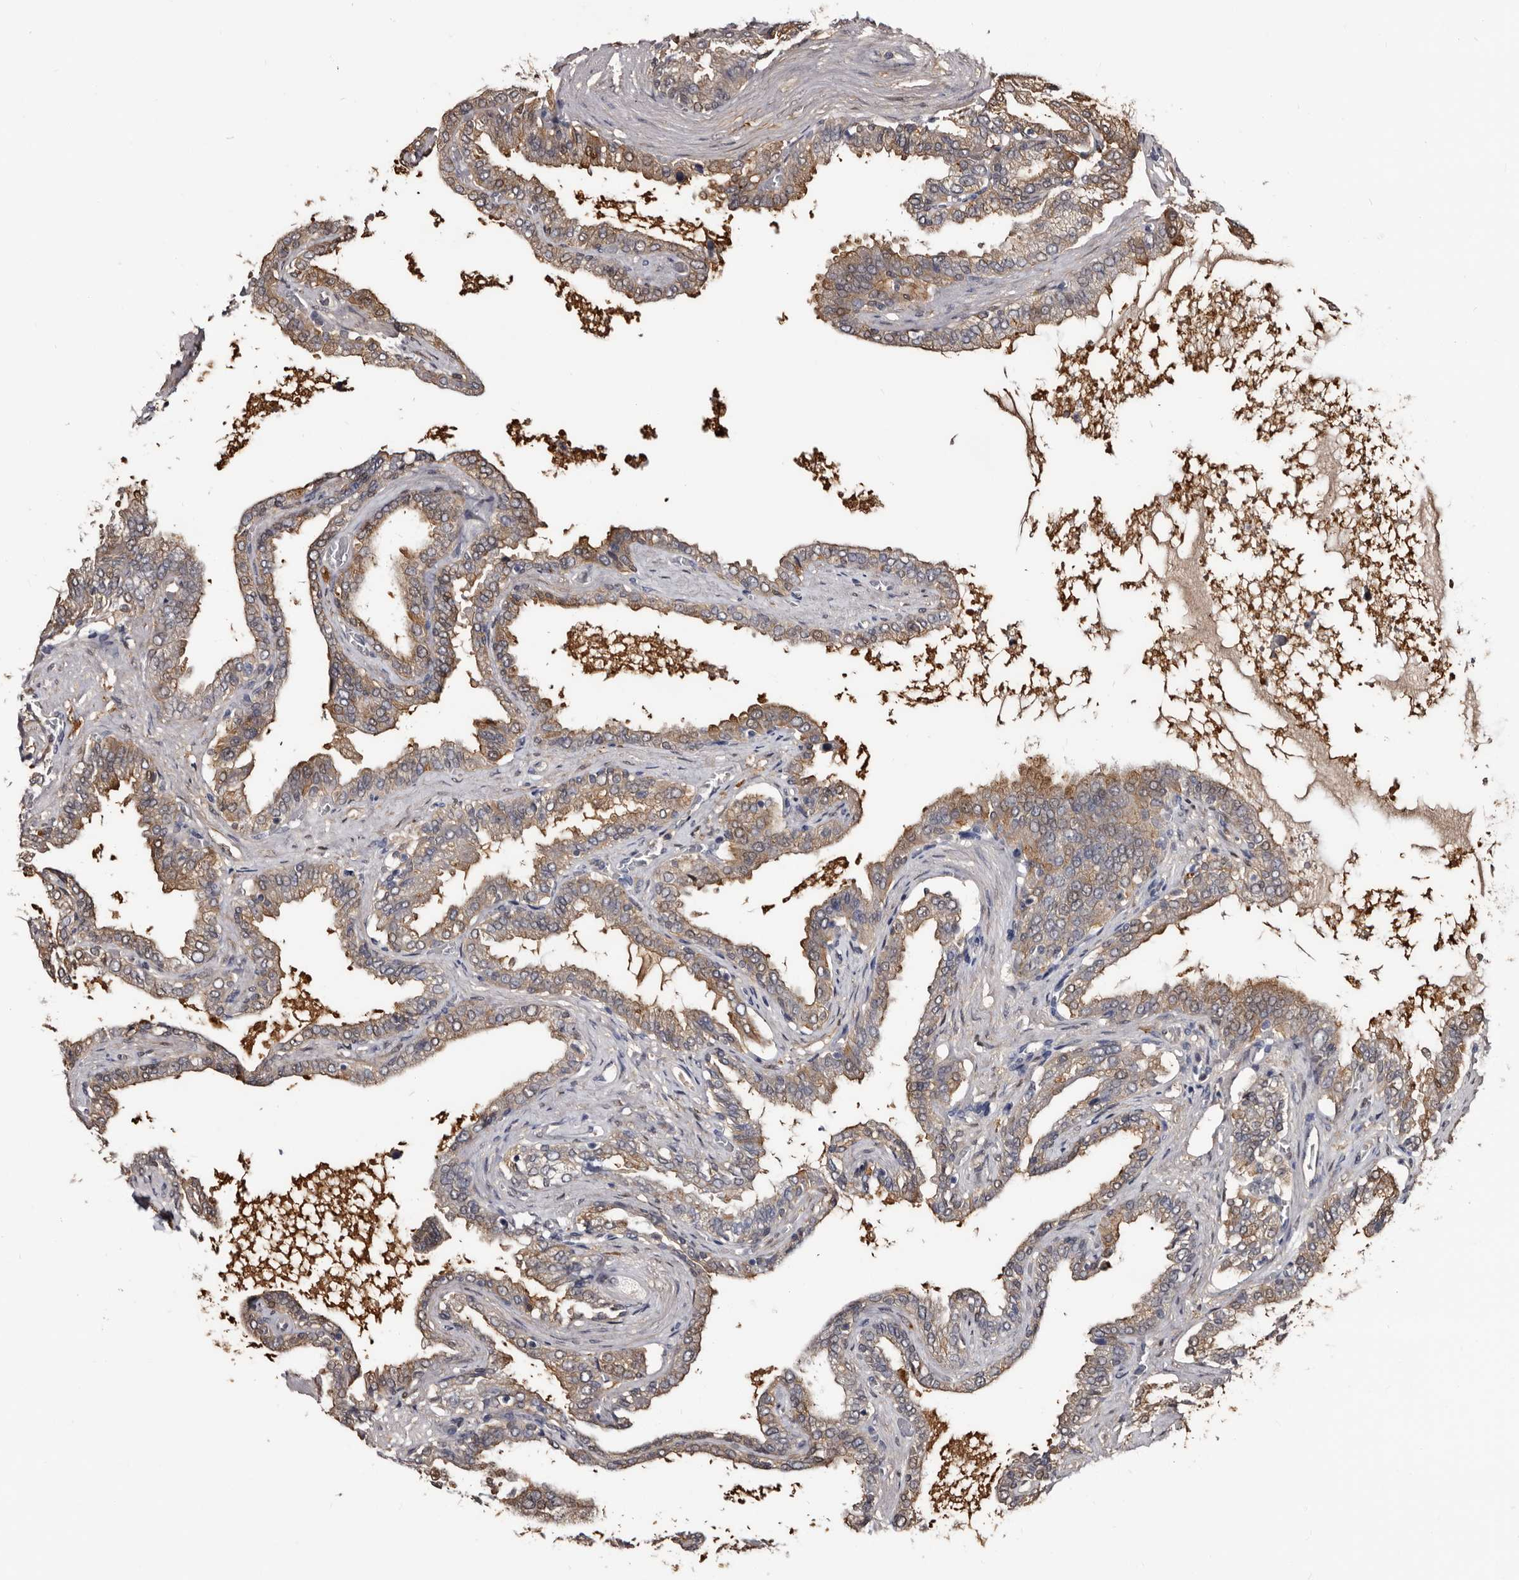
{"staining": {"intensity": "moderate", "quantity": ">75%", "location": "cytoplasmic/membranous,nuclear"}, "tissue": "seminal vesicle", "cell_type": "Glandular cells", "image_type": "normal", "snomed": [{"axis": "morphology", "description": "Normal tissue, NOS"}, {"axis": "topography", "description": "Seminal veicle"}], "caption": "IHC (DAB (3,3'-diaminobenzidine)) staining of unremarkable seminal vesicle displays moderate cytoplasmic/membranous,nuclear protein expression in approximately >75% of glandular cells. Using DAB (3,3'-diaminobenzidine) (brown) and hematoxylin (blue) stains, captured at high magnification using brightfield microscopy.", "gene": "DNPH1", "patient": {"sex": "male", "age": 46}}